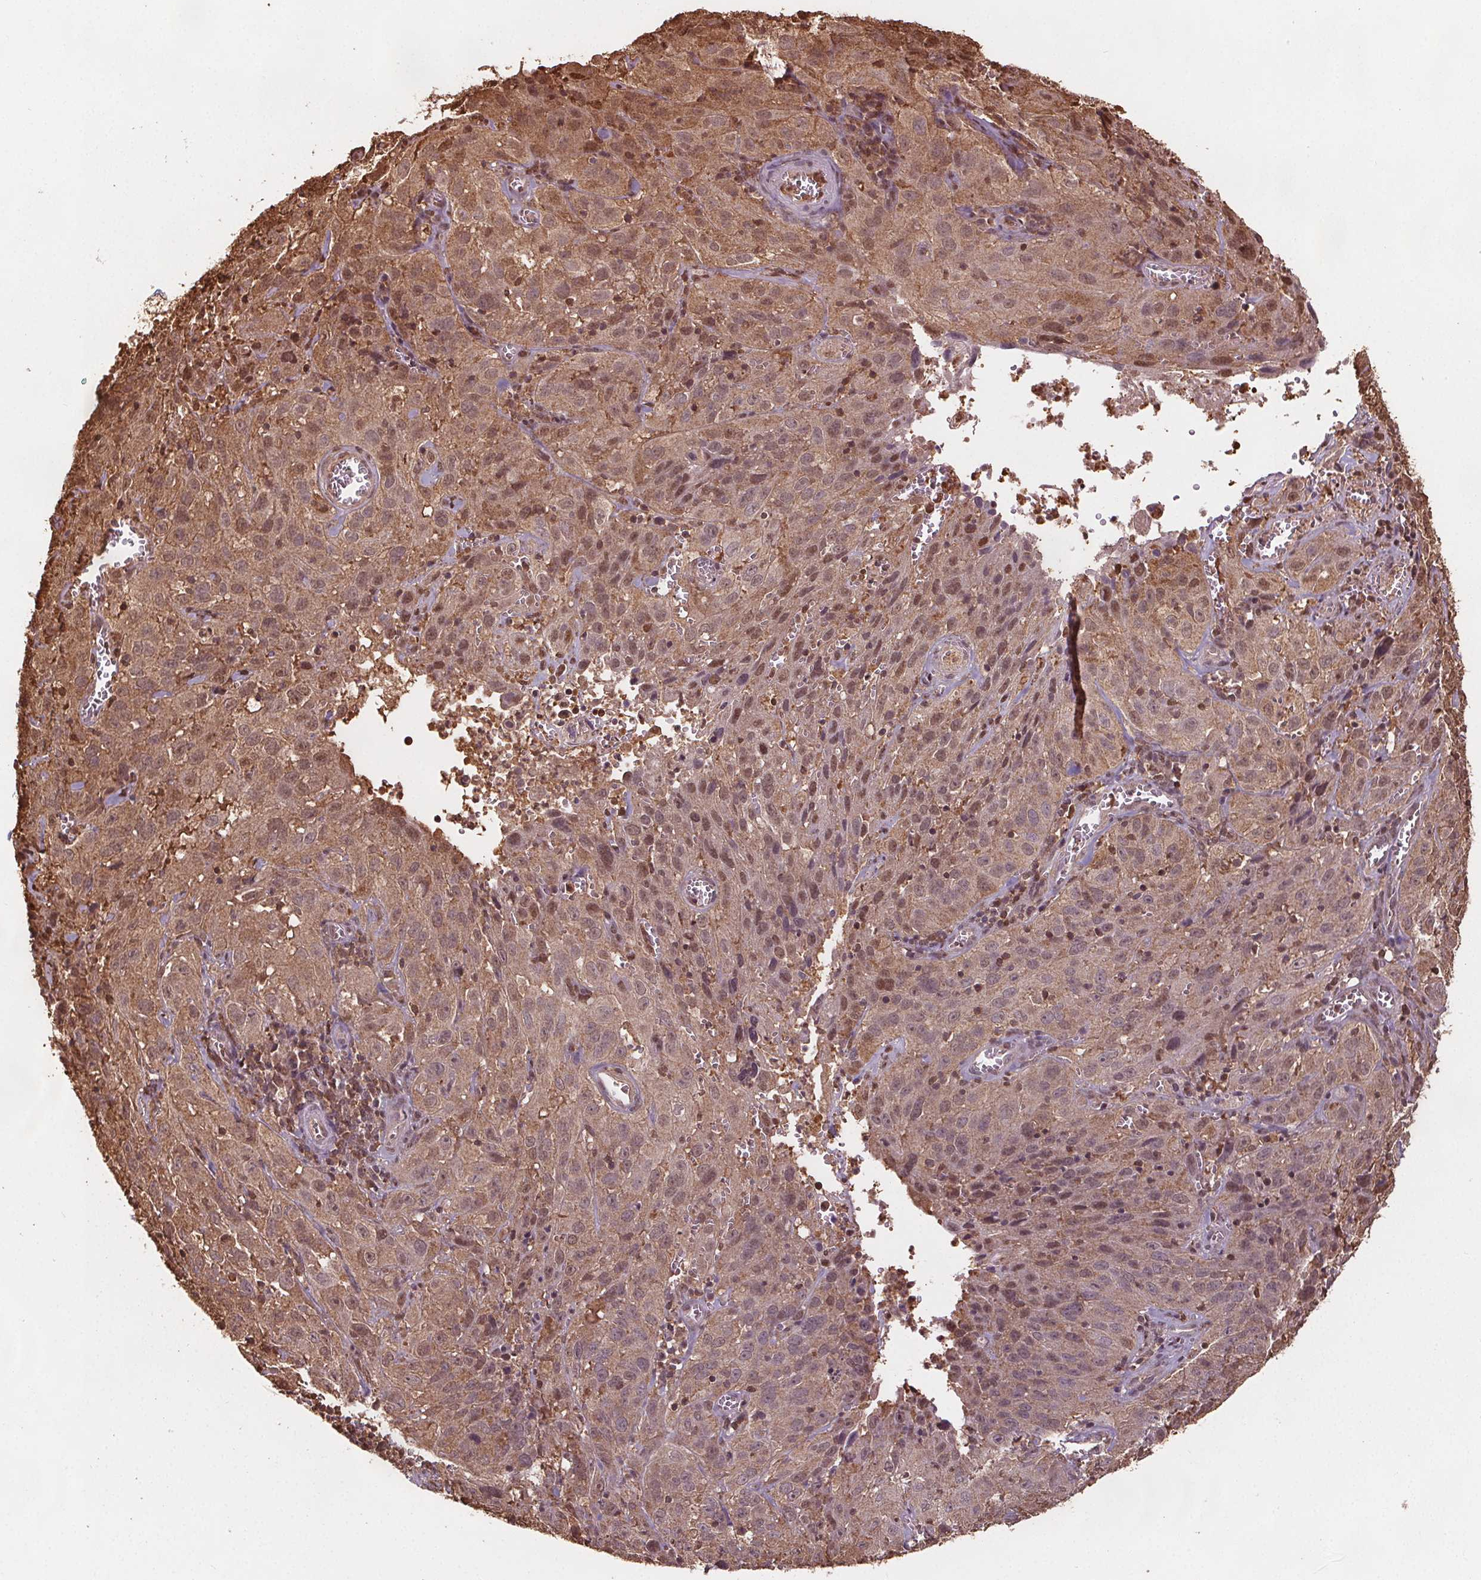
{"staining": {"intensity": "moderate", "quantity": ">75%", "location": "cytoplasmic/membranous,nuclear"}, "tissue": "cervical cancer", "cell_type": "Tumor cells", "image_type": "cancer", "snomed": [{"axis": "morphology", "description": "Squamous cell carcinoma, NOS"}, {"axis": "topography", "description": "Cervix"}], "caption": "Immunohistochemical staining of cervical cancer exhibits medium levels of moderate cytoplasmic/membranous and nuclear protein positivity in about >75% of tumor cells.", "gene": "ENO1", "patient": {"sex": "female", "age": 32}}